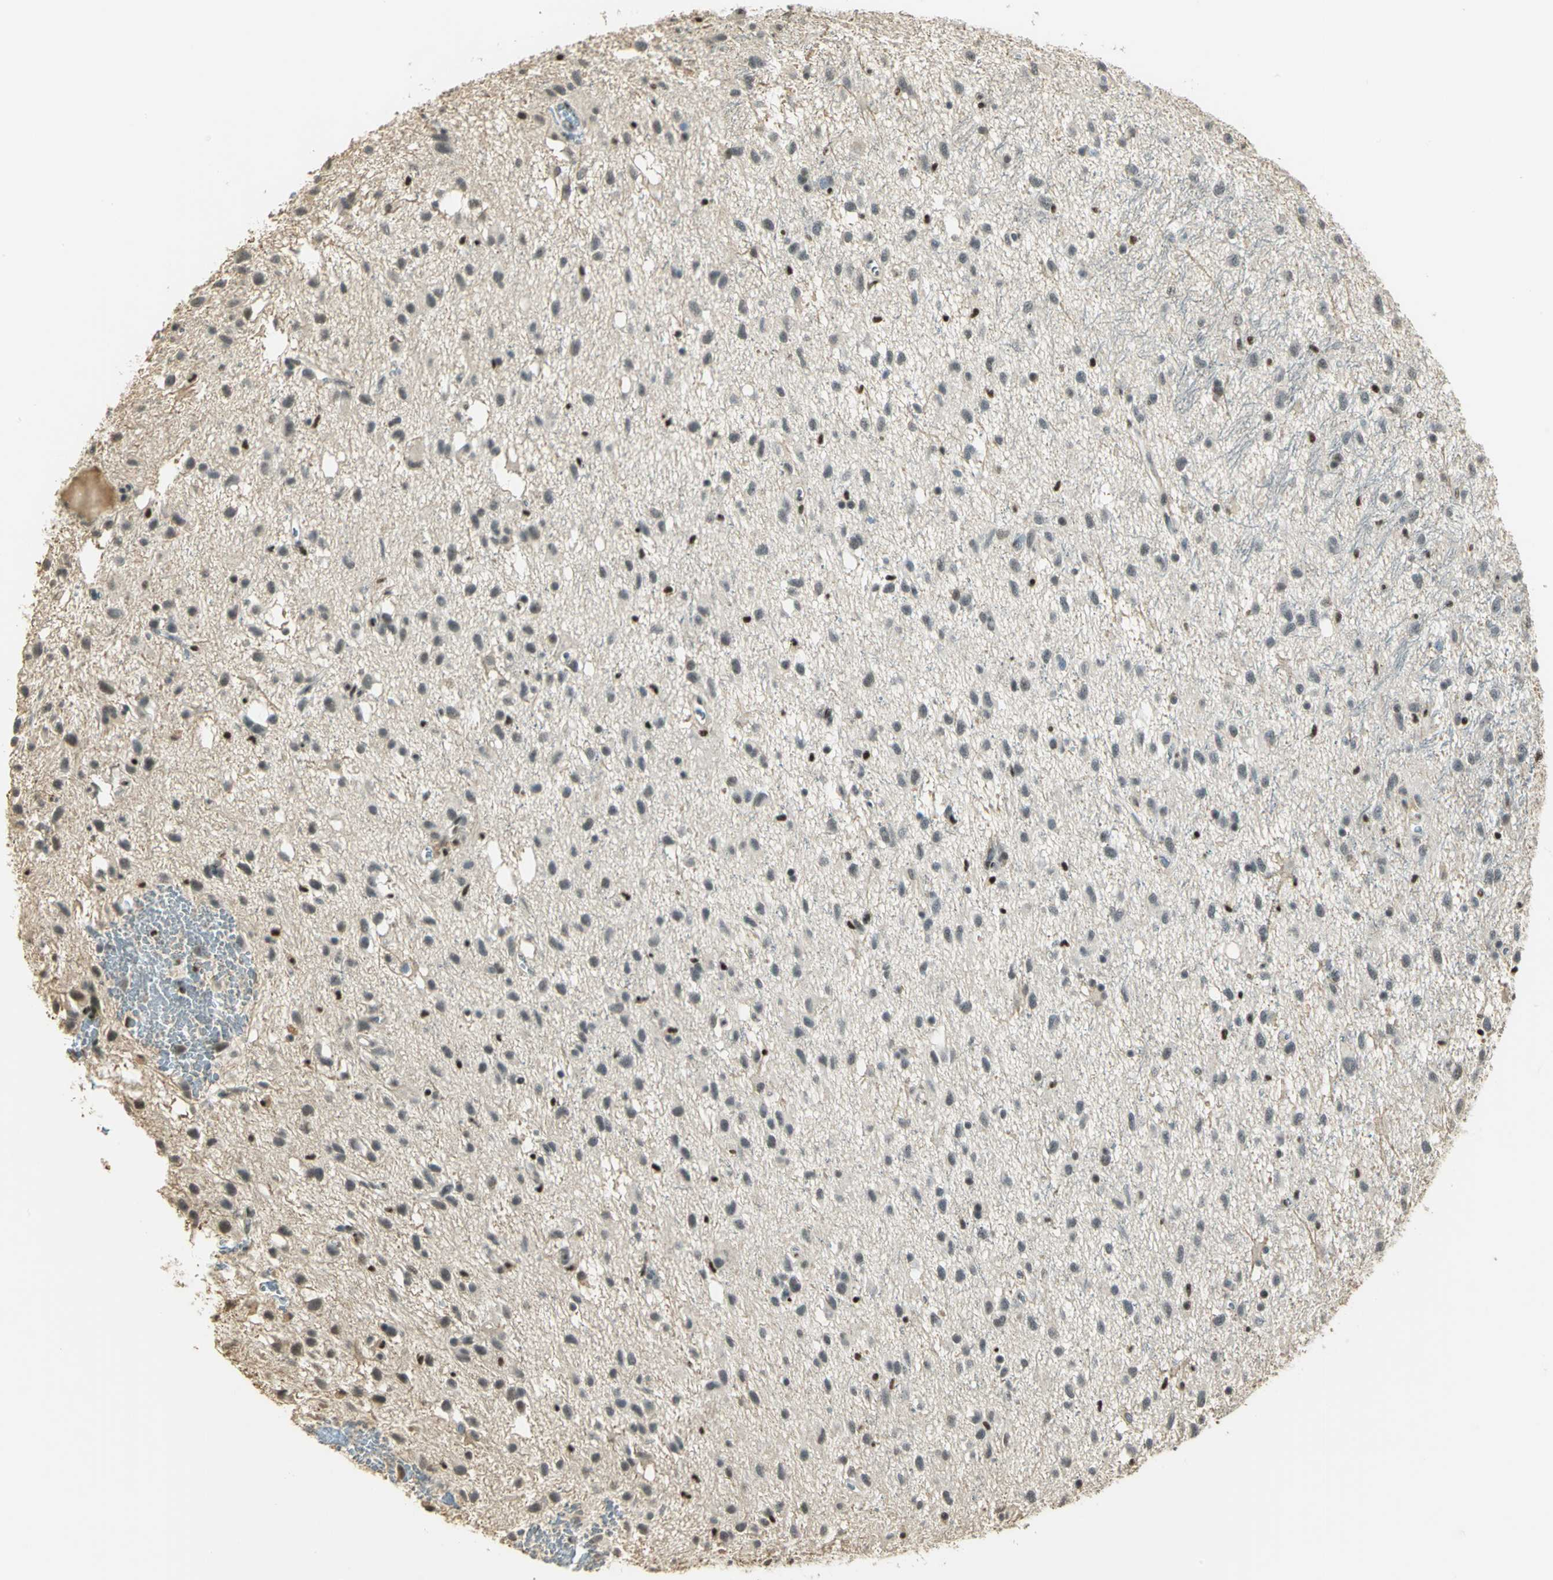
{"staining": {"intensity": "weak", "quantity": "25%-75%", "location": "nuclear"}, "tissue": "glioma", "cell_type": "Tumor cells", "image_type": "cancer", "snomed": [{"axis": "morphology", "description": "Glioma, malignant, Low grade"}, {"axis": "topography", "description": "Brain"}], "caption": "Immunohistochemistry photomicrograph of neoplastic tissue: malignant low-grade glioma stained using IHC exhibits low levels of weak protein expression localized specifically in the nuclear of tumor cells, appearing as a nuclear brown color.", "gene": "ELF1", "patient": {"sex": "male", "age": 77}}